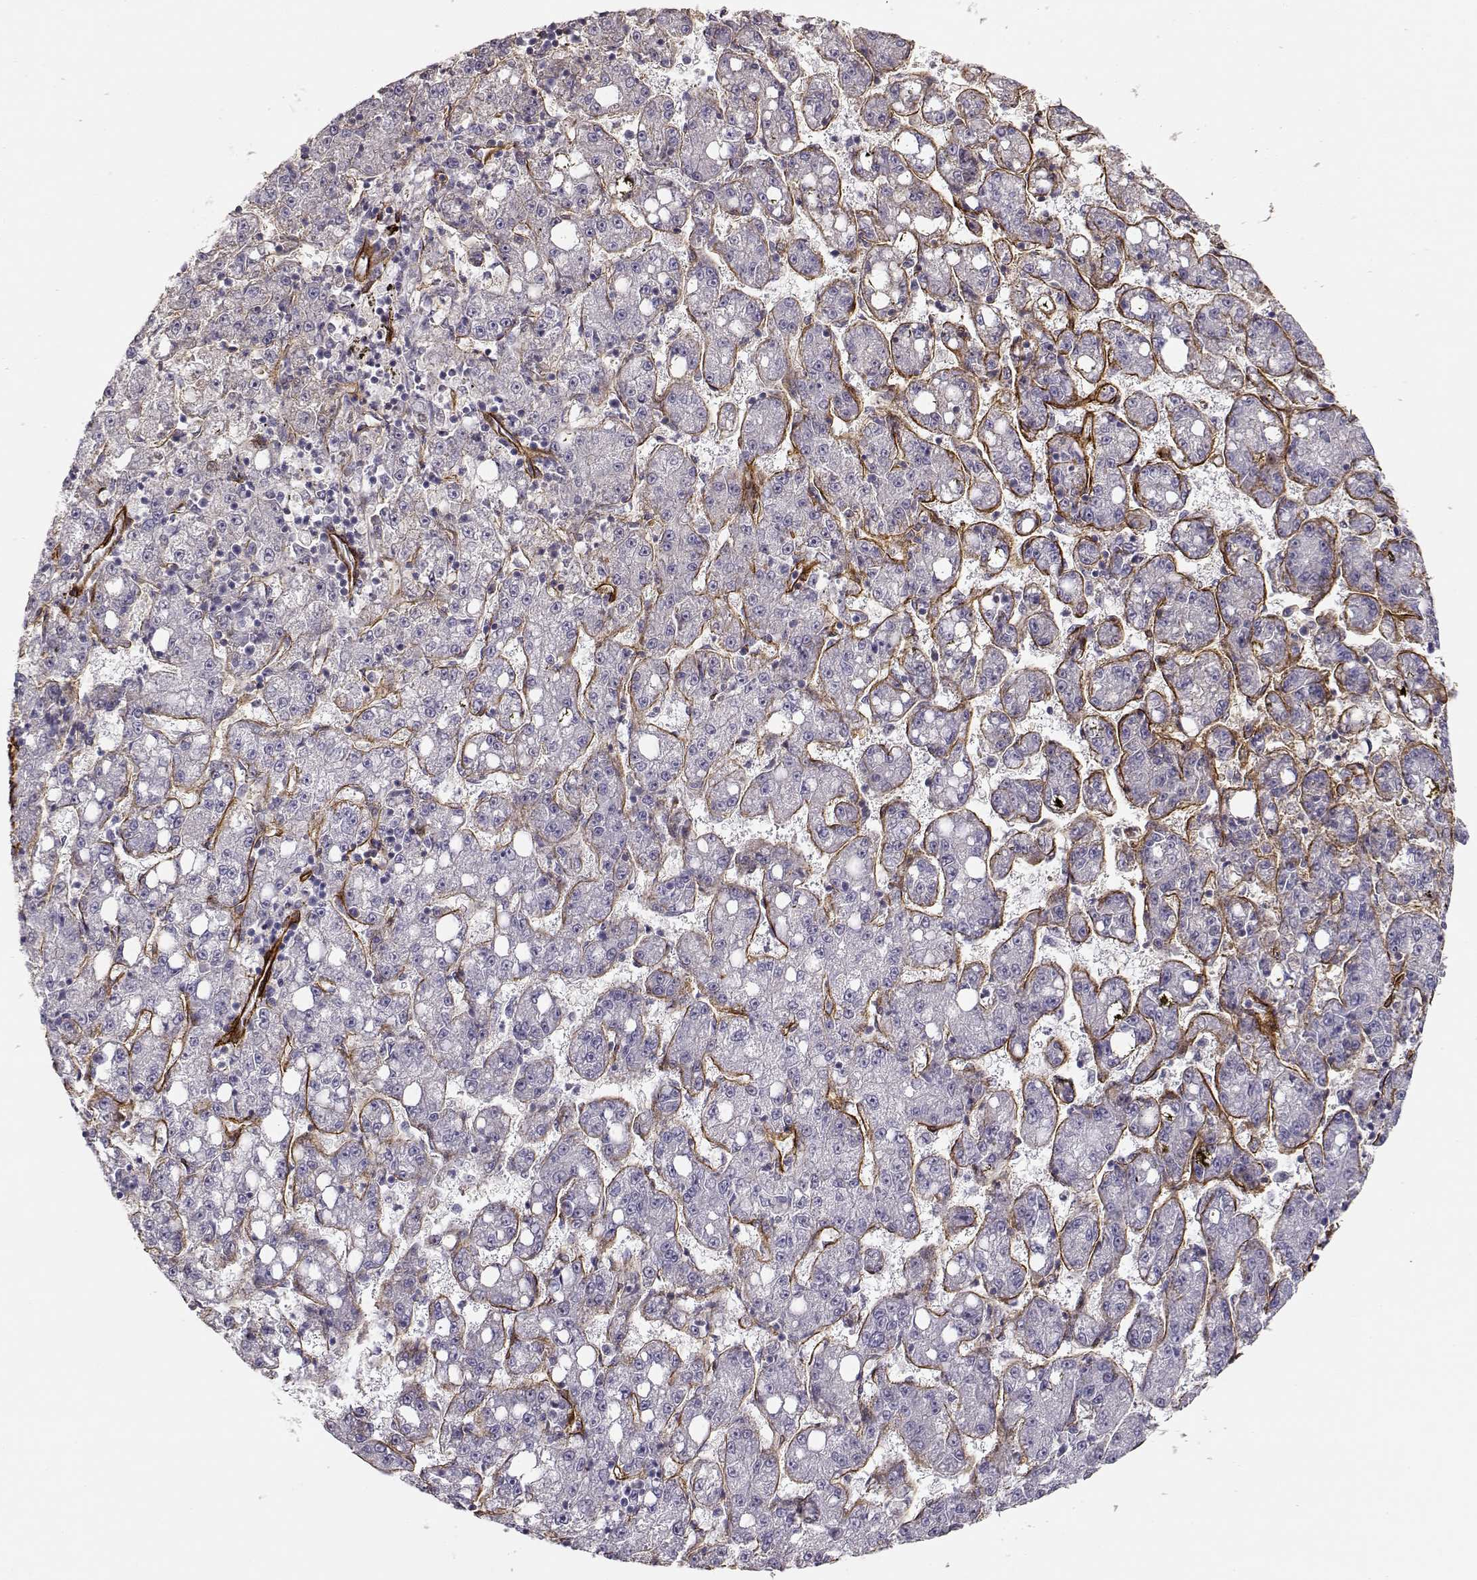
{"staining": {"intensity": "negative", "quantity": "none", "location": "none"}, "tissue": "liver cancer", "cell_type": "Tumor cells", "image_type": "cancer", "snomed": [{"axis": "morphology", "description": "Carcinoma, Hepatocellular, NOS"}, {"axis": "topography", "description": "Liver"}], "caption": "Tumor cells are negative for brown protein staining in liver cancer (hepatocellular carcinoma).", "gene": "LAMC1", "patient": {"sex": "female", "age": 65}}